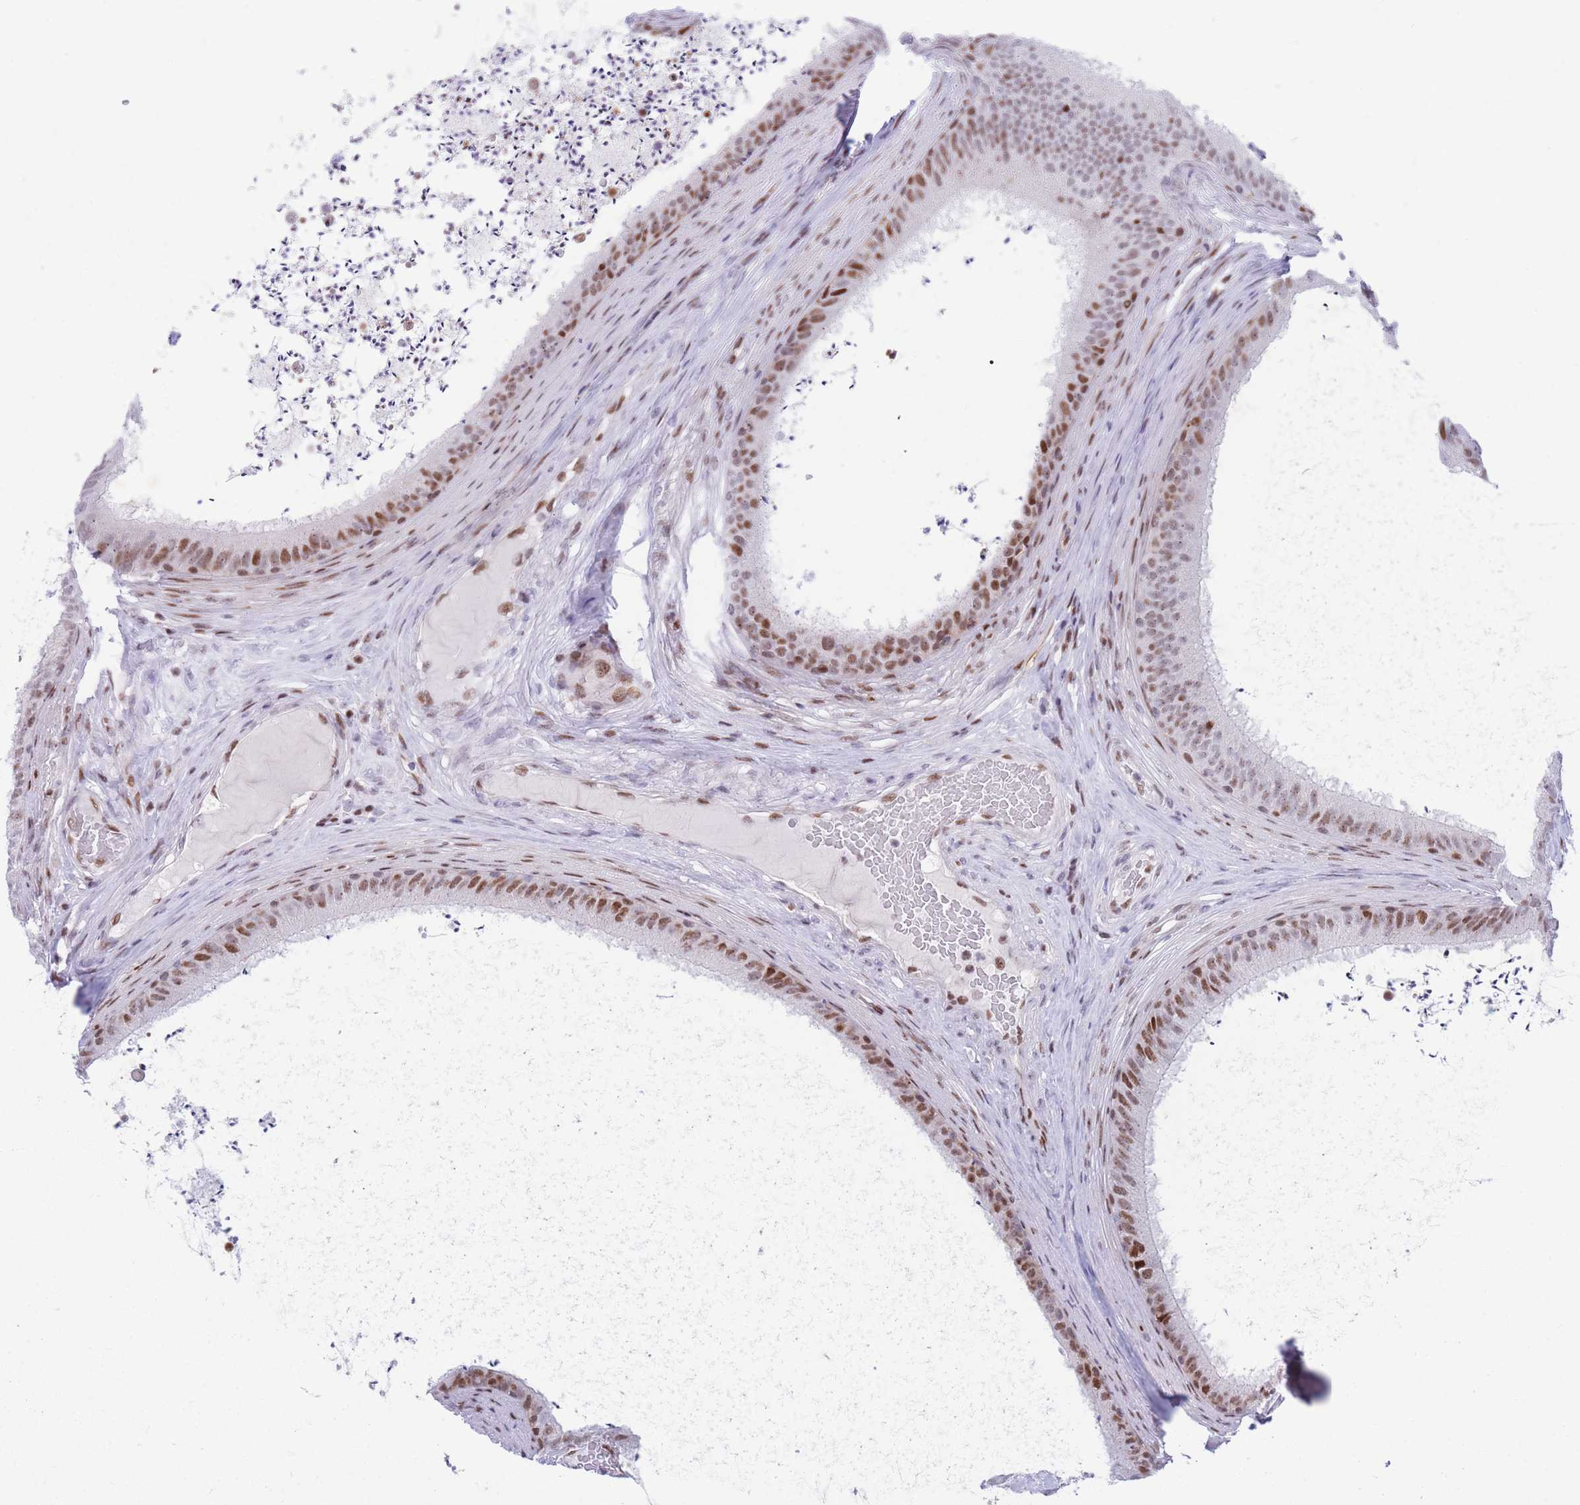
{"staining": {"intensity": "moderate", "quantity": ">75%", "location": "nuclear"}, "tissue": "epididymis", "cell_type": "Glandular cells", "image_type": "normal", "snomed": [{"axis": "morphology", "description": "Normal tissue, NOS"}, {"axis": "topography", "description": "Testis"}, {"axis": "topography", "description": "Epididymis"}], "caption": "High-power microscopy captured an immunohistochemistry histopathology image of normal epididymis, revealing moderate nuclear staining in about >75% of glandular cells.", "gene": "DNAJC3", "patient": {"sex": "male", "age": 41}}